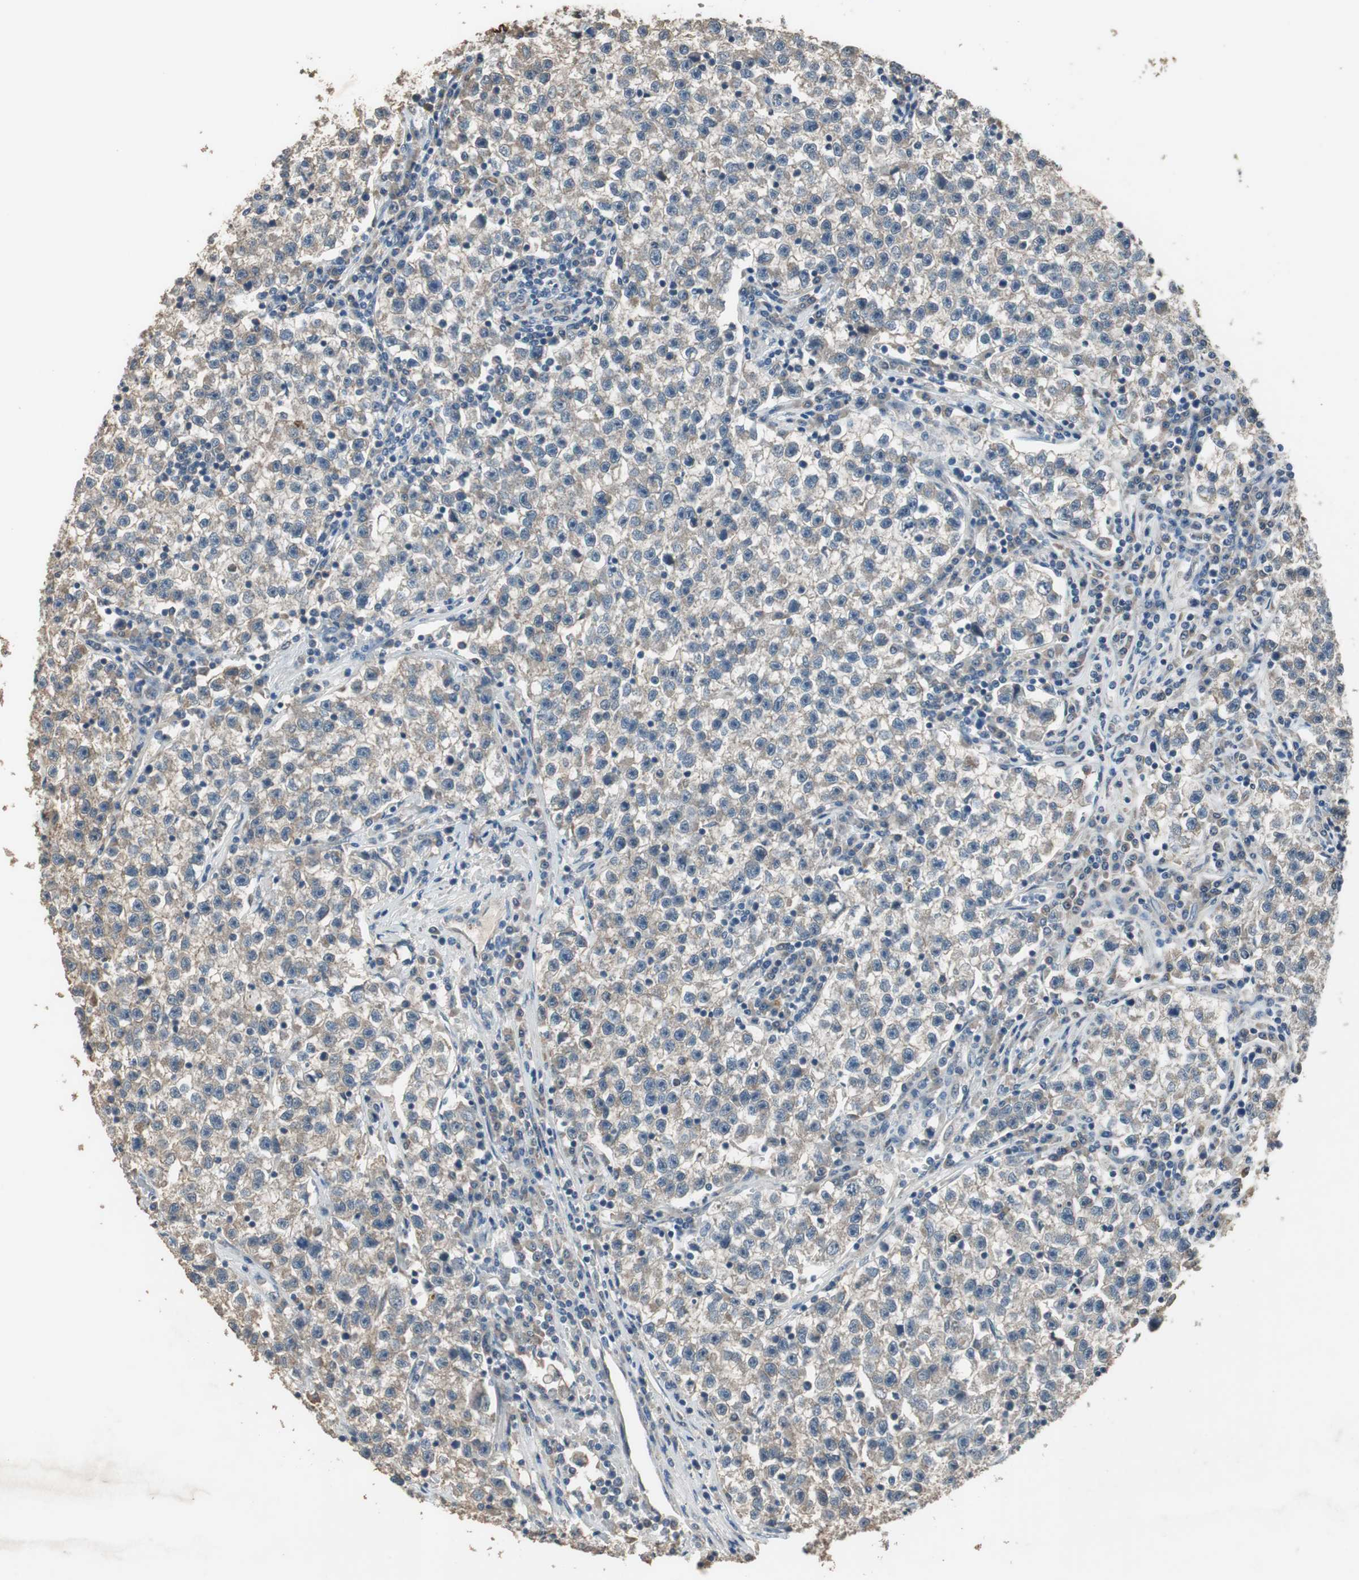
{"staining": {"intensity": "negative", "quantity": "none", "location": "none"}, "tissue": "testis cancer", "cell_type": "Tumor cells", "image_type": "cancer", "snomed": [{"axis": "morphology", "description": "Seminoma, NOS"}, {"axis": "topography", "description": "Testis"}], "caption": "This histopathology image is of testis seminoma stained with IHC to label a protein in brown with the nuclei are counter-stained blue. There is no staining in tumor cells.", "gene": "PI4KB", "patient": {"sex": "male", "age": 22}}